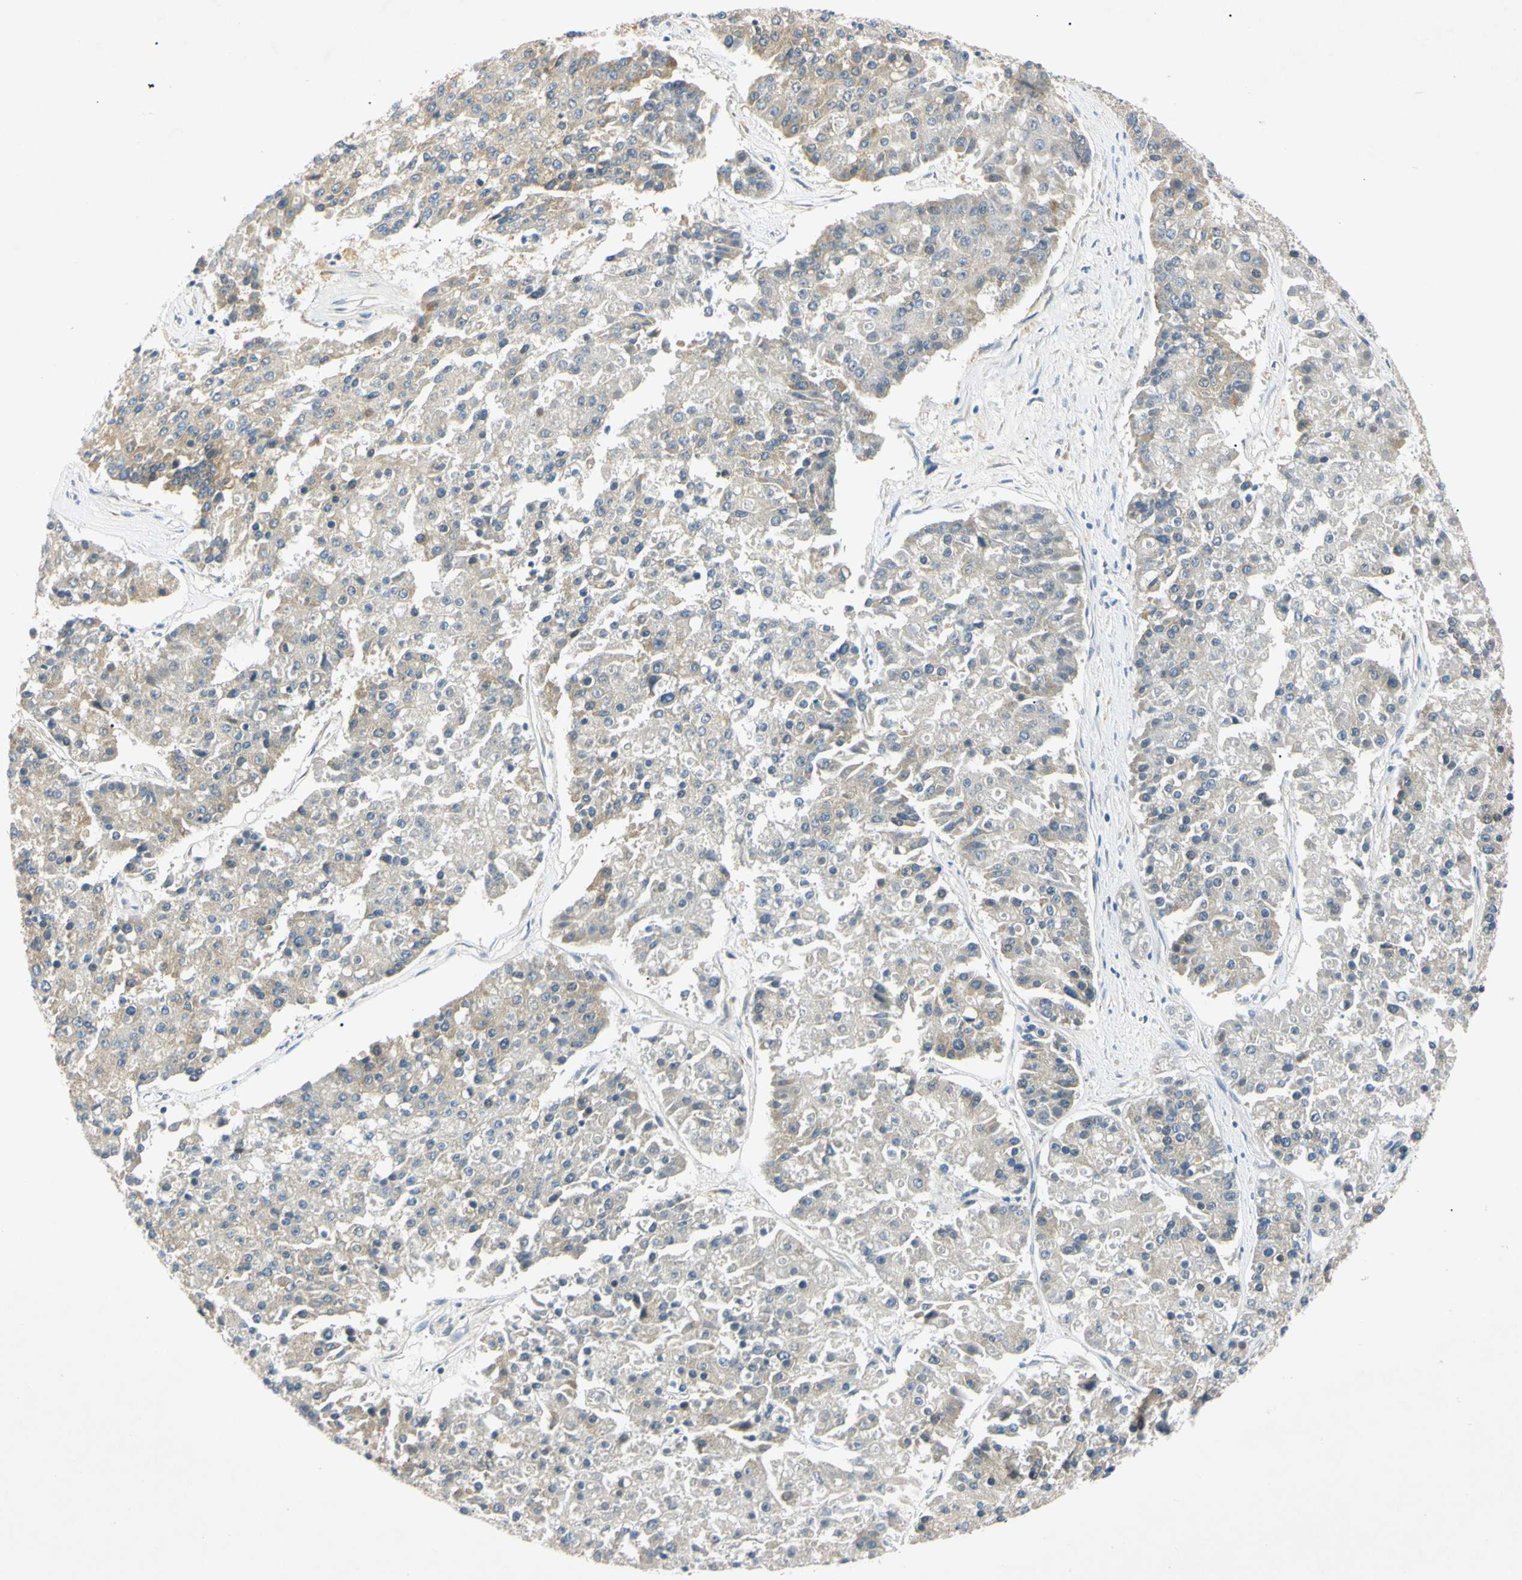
{"staining": {"intensity": "weak", "quantity": ">75%", "location": "cytoplasmic/membranous"}, "tissue": "pancreatic cancer", "cell_type": "Tumor cells", "image_type": "cancer", "snomed": [{"axis": "morphology", "description": "Adenocarcinoma, NOS"}, {"axis": "topography", "description": "Pancreas"}], "caption": "Protein expression analysis of pancreatic adenocarcinoma displays weak cytoplasmic/membranous staining in approximately >75% of tumor cells.", "gene": "DNAJB12", "patient": {"sex": "male", "age": 50}}